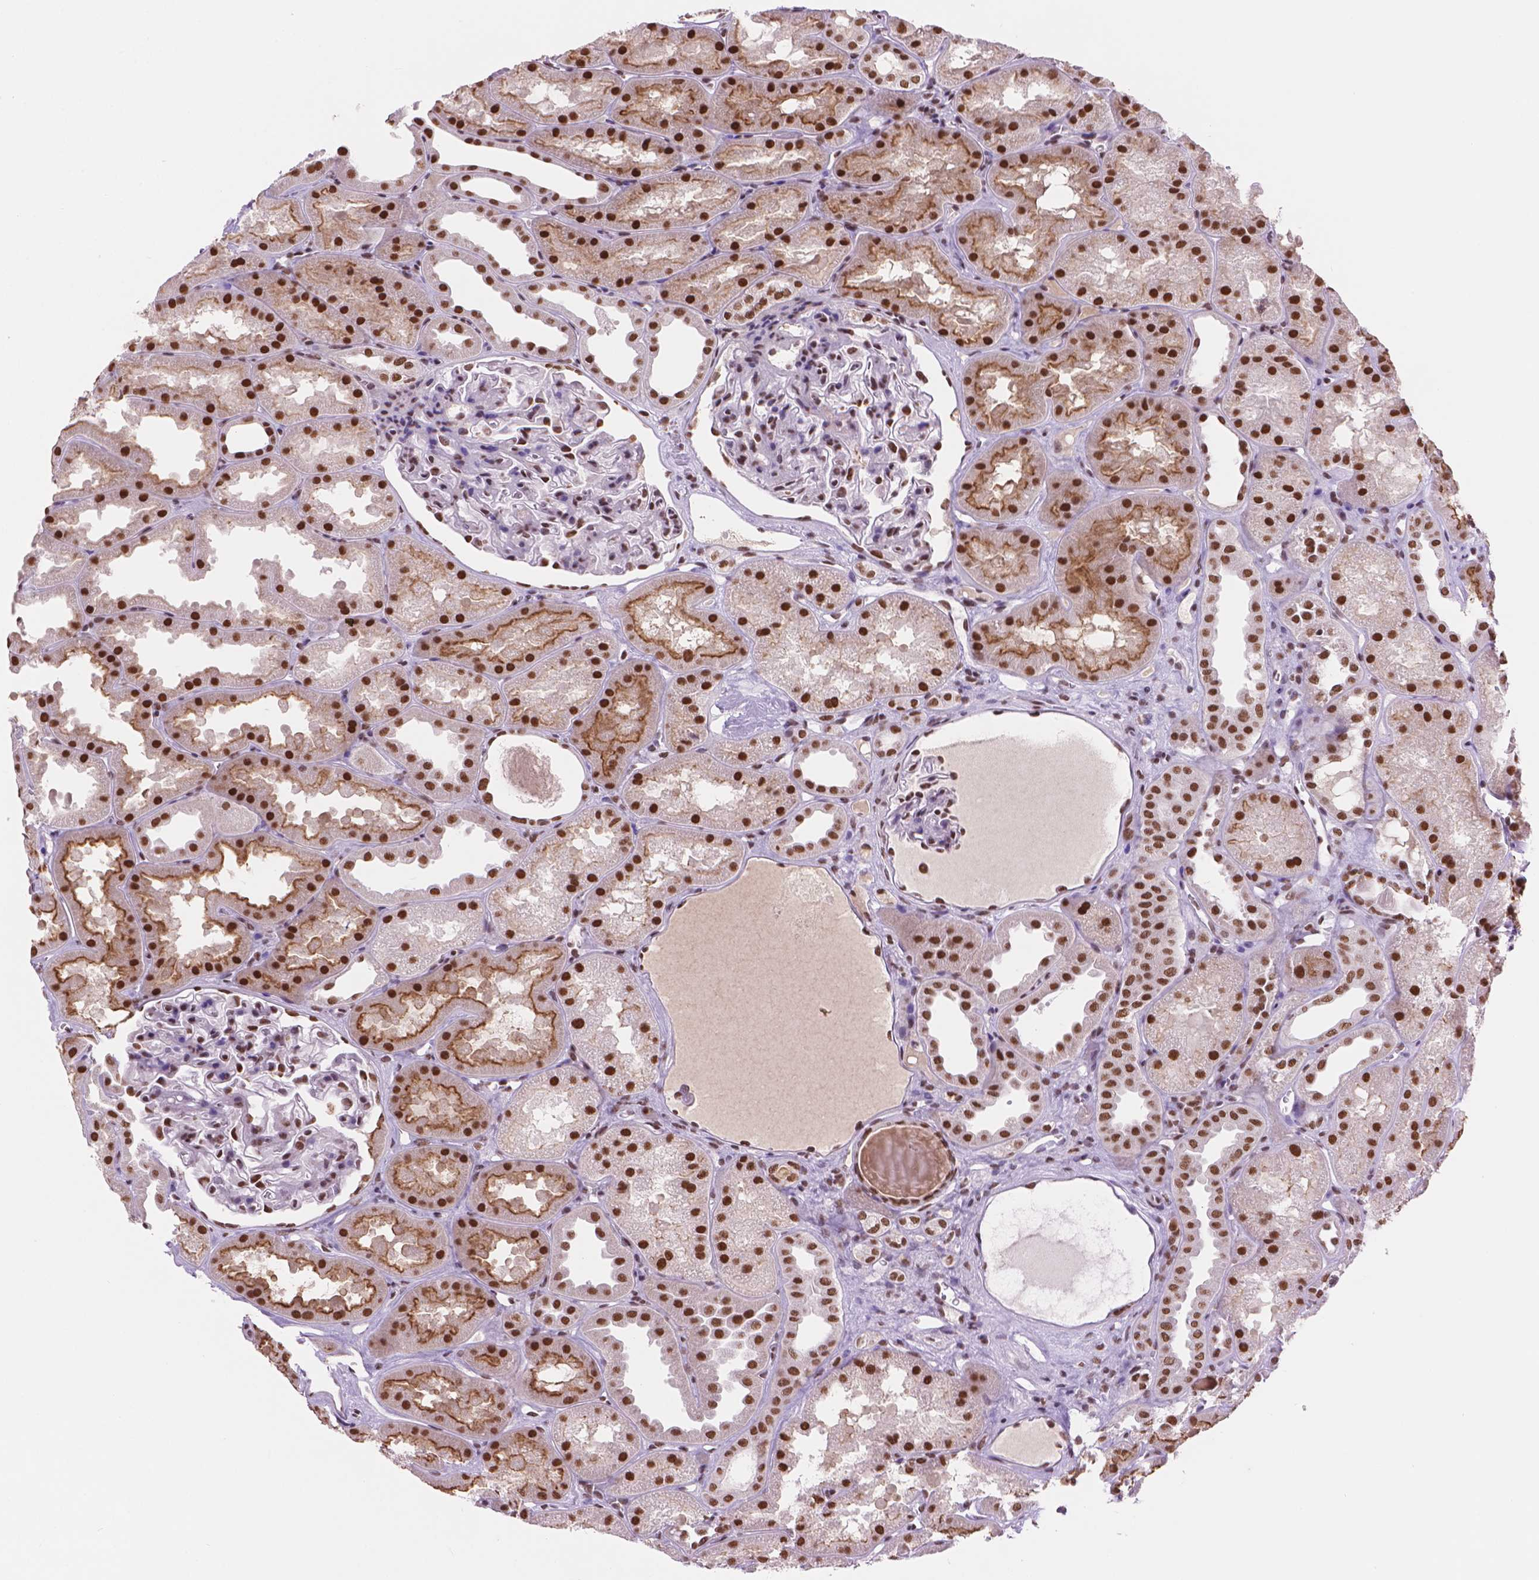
{"staining": {"intensity": "moderate", "quantity": "25%-75%", "location": "nuclear"}, "tissue": "kidney", "cell_type": "Cells in glomeruli", "image_type": "normal", "snomed": [{"axis": "morphology", "description": "Normal tissue, NOS"}, {"axis": "topography", "description": "Kidney"}], "caption": "A high-resolution histopathology image shows immunohistochemistry staining of benign kidney, which reveals moderate nuclear staining in about 25%-75% of cells in glomeruli.", "gene": "RPA4", "patient": {"sex": "male", "age": 61}}